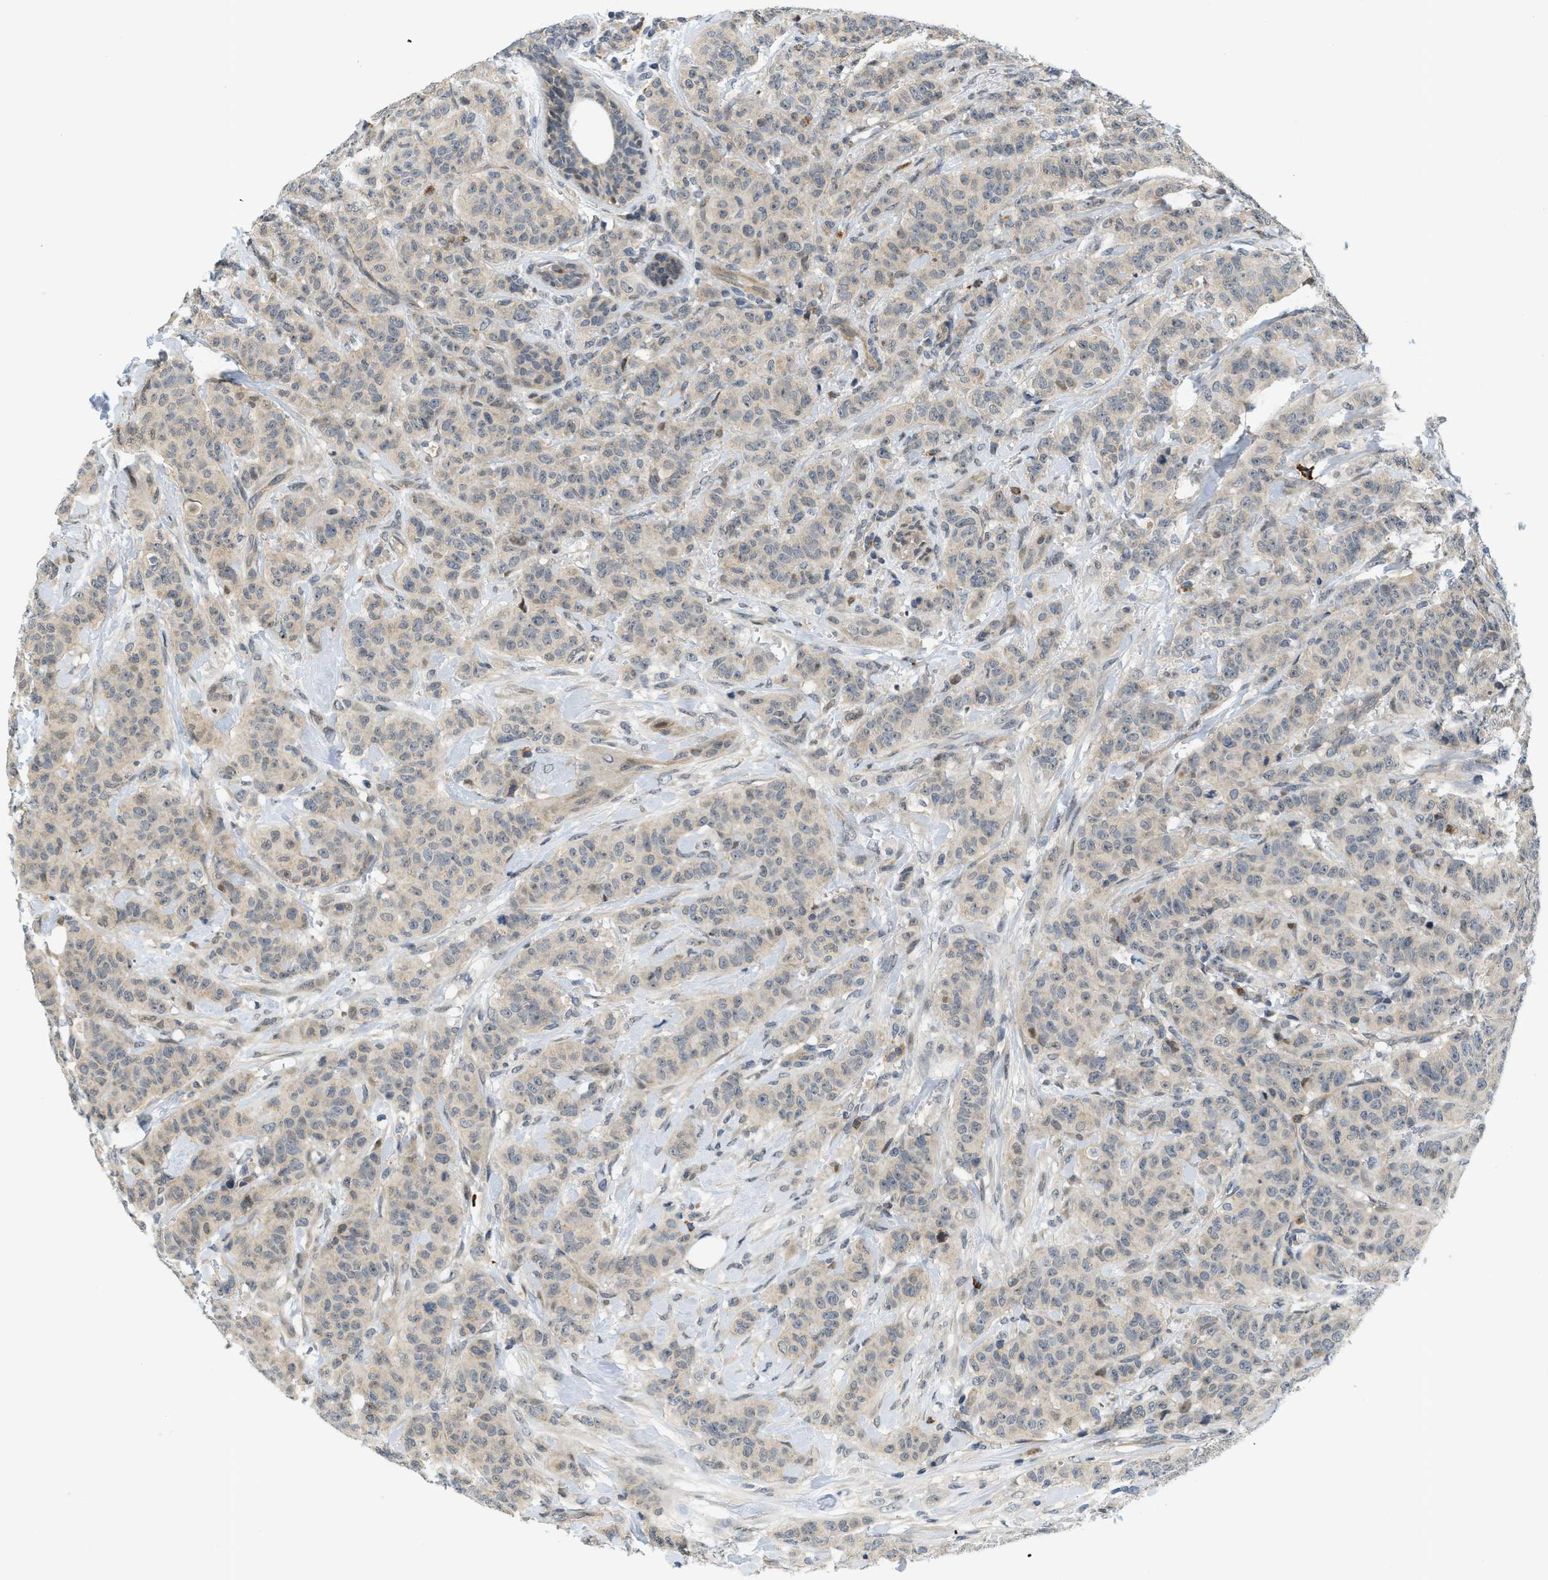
{"staining": {"intensity": "weak", "quantity": ">75%", "location": "cytoplasmic/membranous"}, "tissue": "breast cancer", "cell_type": "Tumor cells", "image_type": "cancer", "snomed": [{"axis": "morphology", "description": "Normal tissue, NOS"}, {"axis": "morphology", "description": "Duct carcinoma"}, {"axis": "topography", "description": "Breast"}], "caption": "The immunohistochemical stain labels weak cytoplasmic/membranous expression in tumor cells of breast cancer (infiltrating ductal carcinoma) tissue. (brown staining indicates protein expression, while blue staining denotes nuclei).", "gene": "KMT2A", "patient": {"sex": "female", "age": 40}}